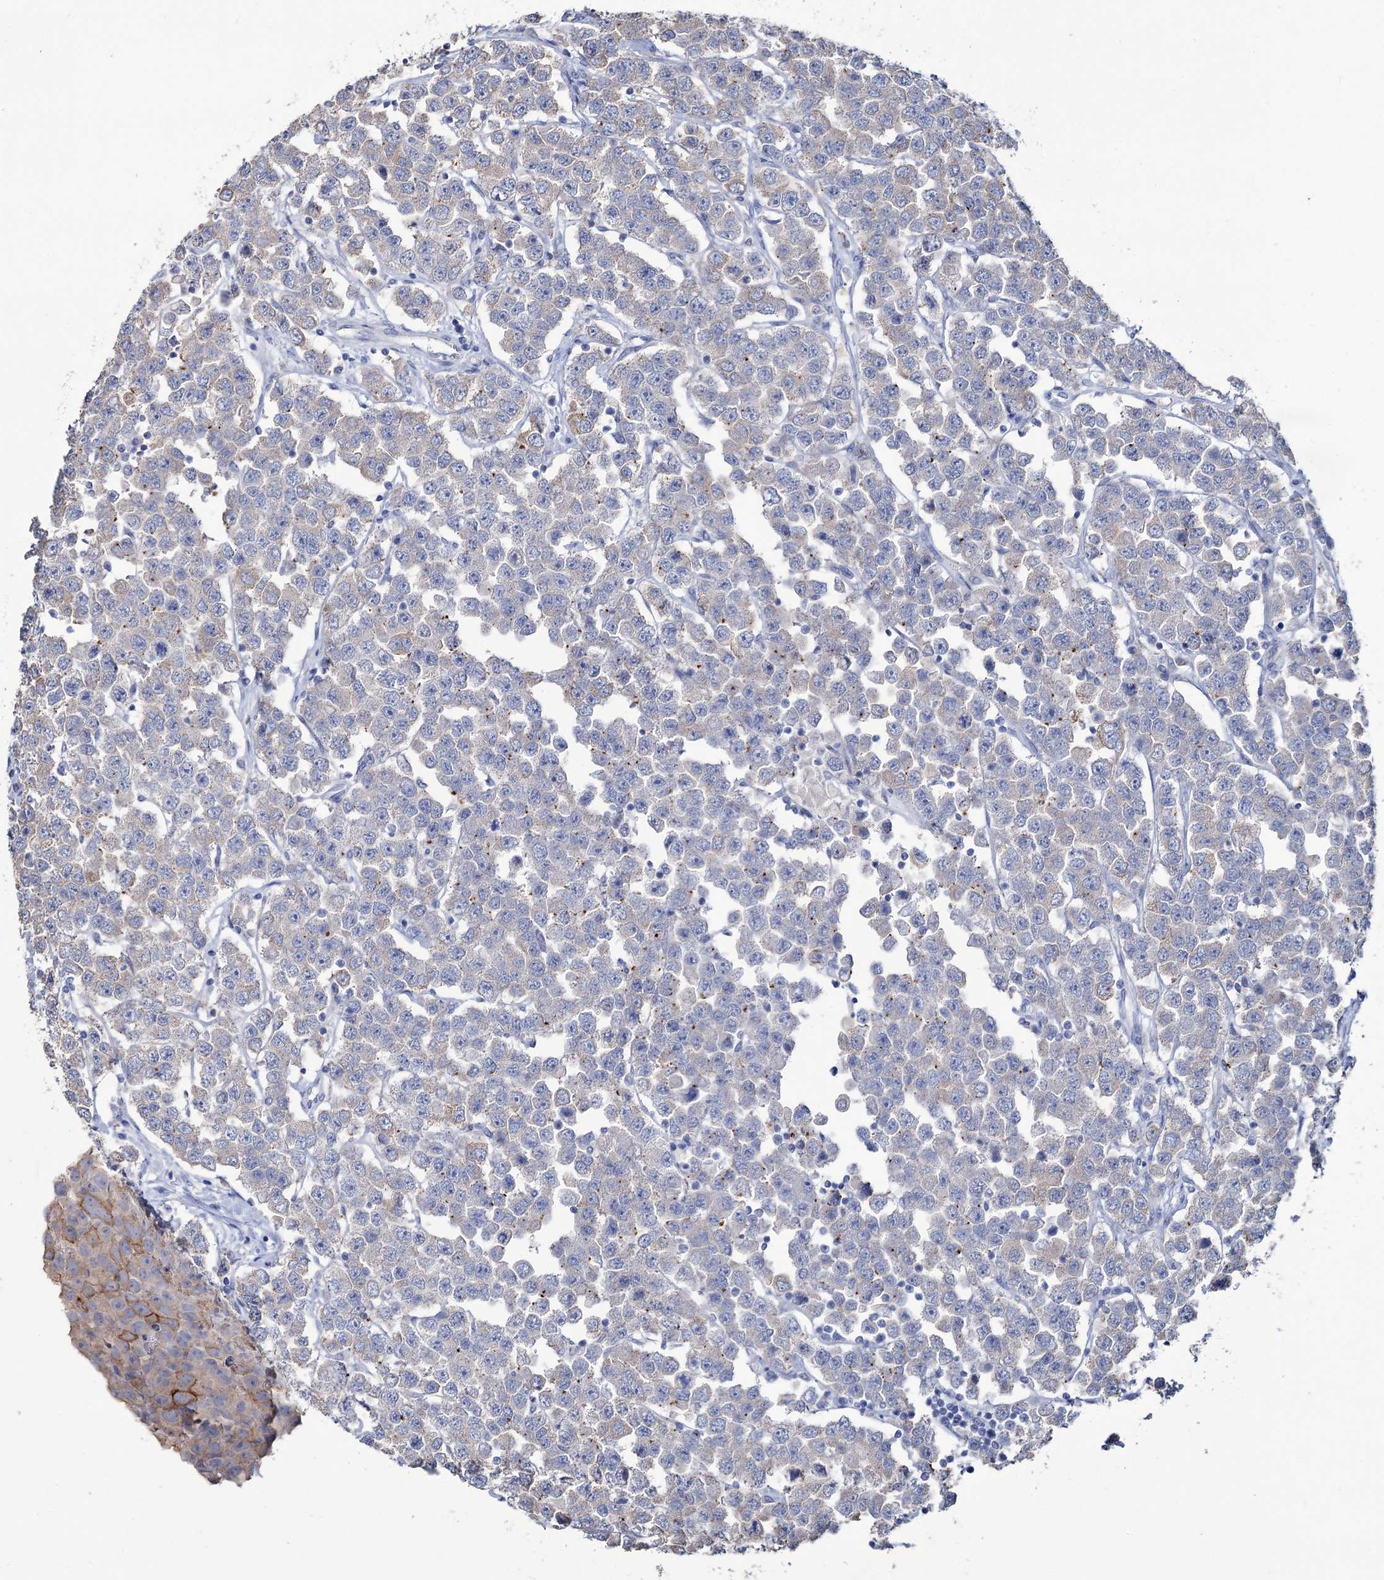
{"staining": {"intensity": "moderate", "quantity": "<25%", "location": "cytoplasmic/membranous"}, "tissue": "testis cancer", "cell_type": "Tumor cells", "image_type": "cancer", "snomed": [{"axis": "morphology", "description": "Seminoma, NOS"}, {"axis": "topography", "description": "Testis"}], "caption": "A high-resolution histopathology image shows immunohistochemistry staining of testis seminoma, which shows moderate cytoplasmic/membranous positivity in approximately <25% of tumor cells. Using DAB (3,3'-diaminobenzidine) (brown) and hematoxylin (blue) stains, captured at high magnification using brightfield microscopy.", "gene": "EPB41L5", "patient": {"sex": "male", "age": 28}}